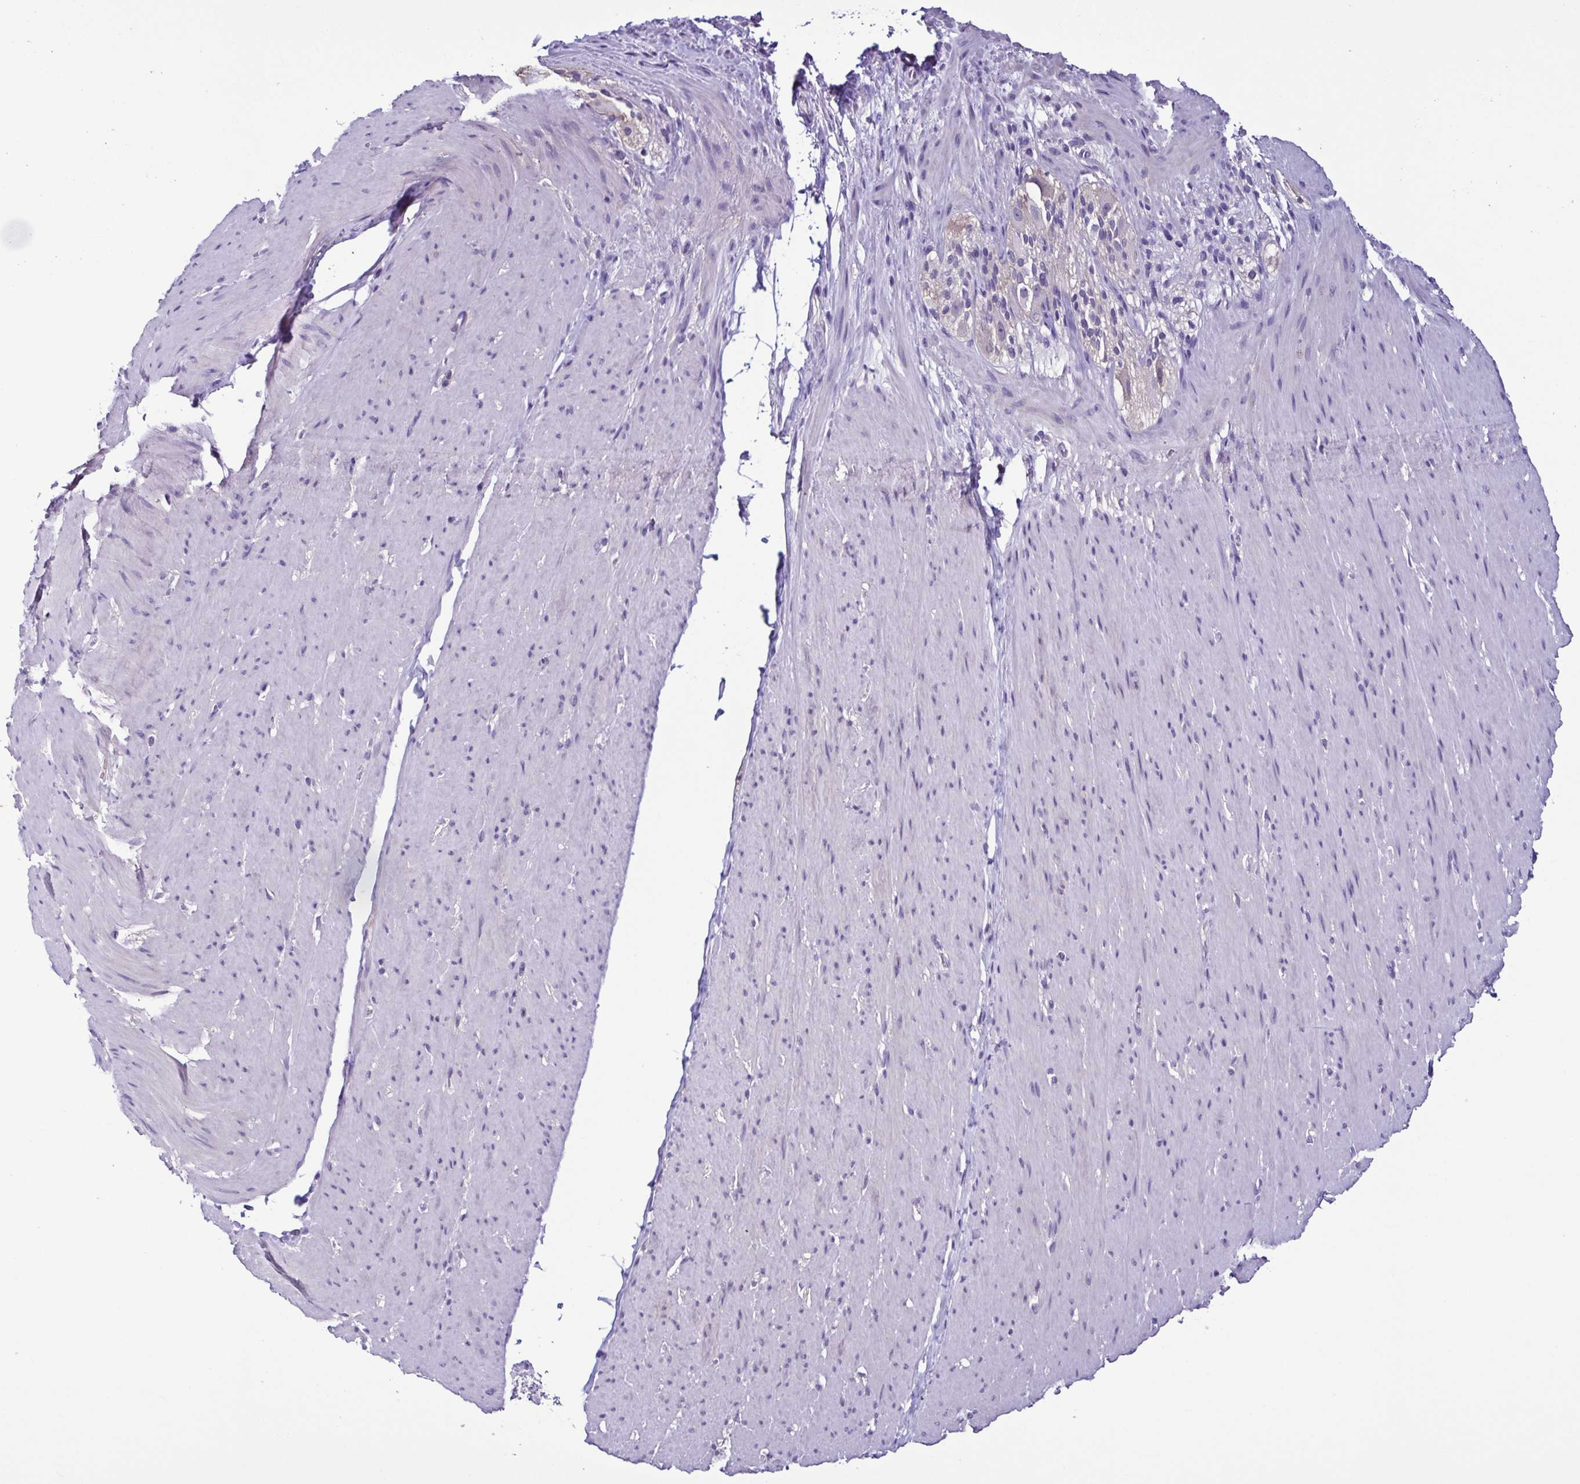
{"staining": {"intensity": "negative", "quantity": "none", "location": "none"}, "tissue": "smooth muscle", "cell_type": "Smooth muscle cells", "image_type": "normal", "snomed": [{"axis": "morphology", "description": "Normal tissue, NOS"}, {"axis": "topography", "description": "Smooth muscle"}, {"axis": "topography", "description": "Rectum"}], "caption": "IHC of benign human smooth muscle exhibits no expression in smooth muscle cells.", "gene": "TNNT2", "patient": {"sex": "male", "age": 53}}